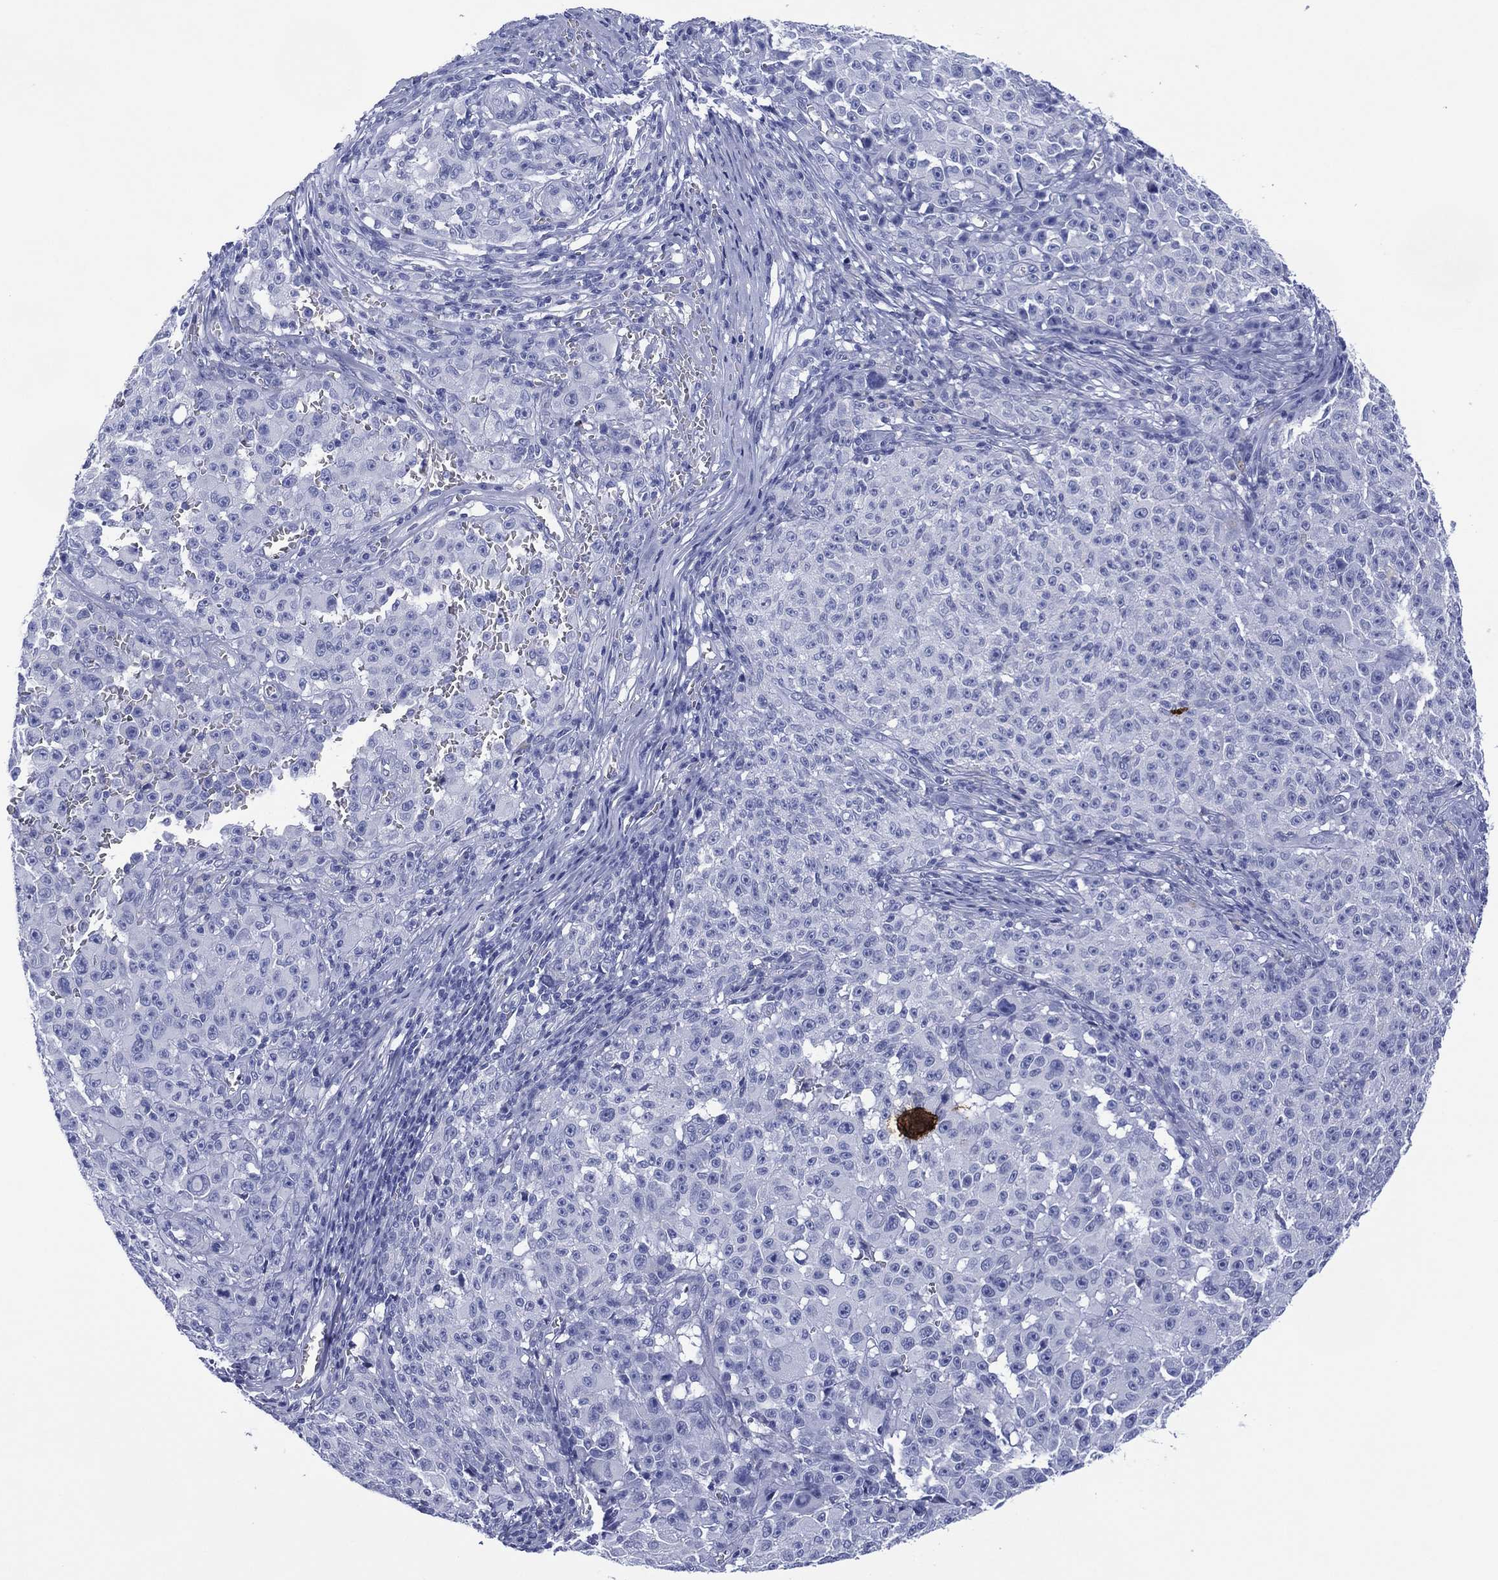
{"staining": {"intensity": "negative", "quantity": "none", "location": "none"}, "tissue": "melanoma", "cell_type": "Tumor cells", "image_type": "cancer", "snomed": [{"axis": "morphology", "description": "Malignant melanoma, NOS"}, {"axis": "topography", "description": "Skin"}], "caption": "Immunohistochemical staining of malignant melanoma demonstrates no significant staining in tumor cells.", "gene": "DSG1", "patient": {"sex": "female", "age": 82}}